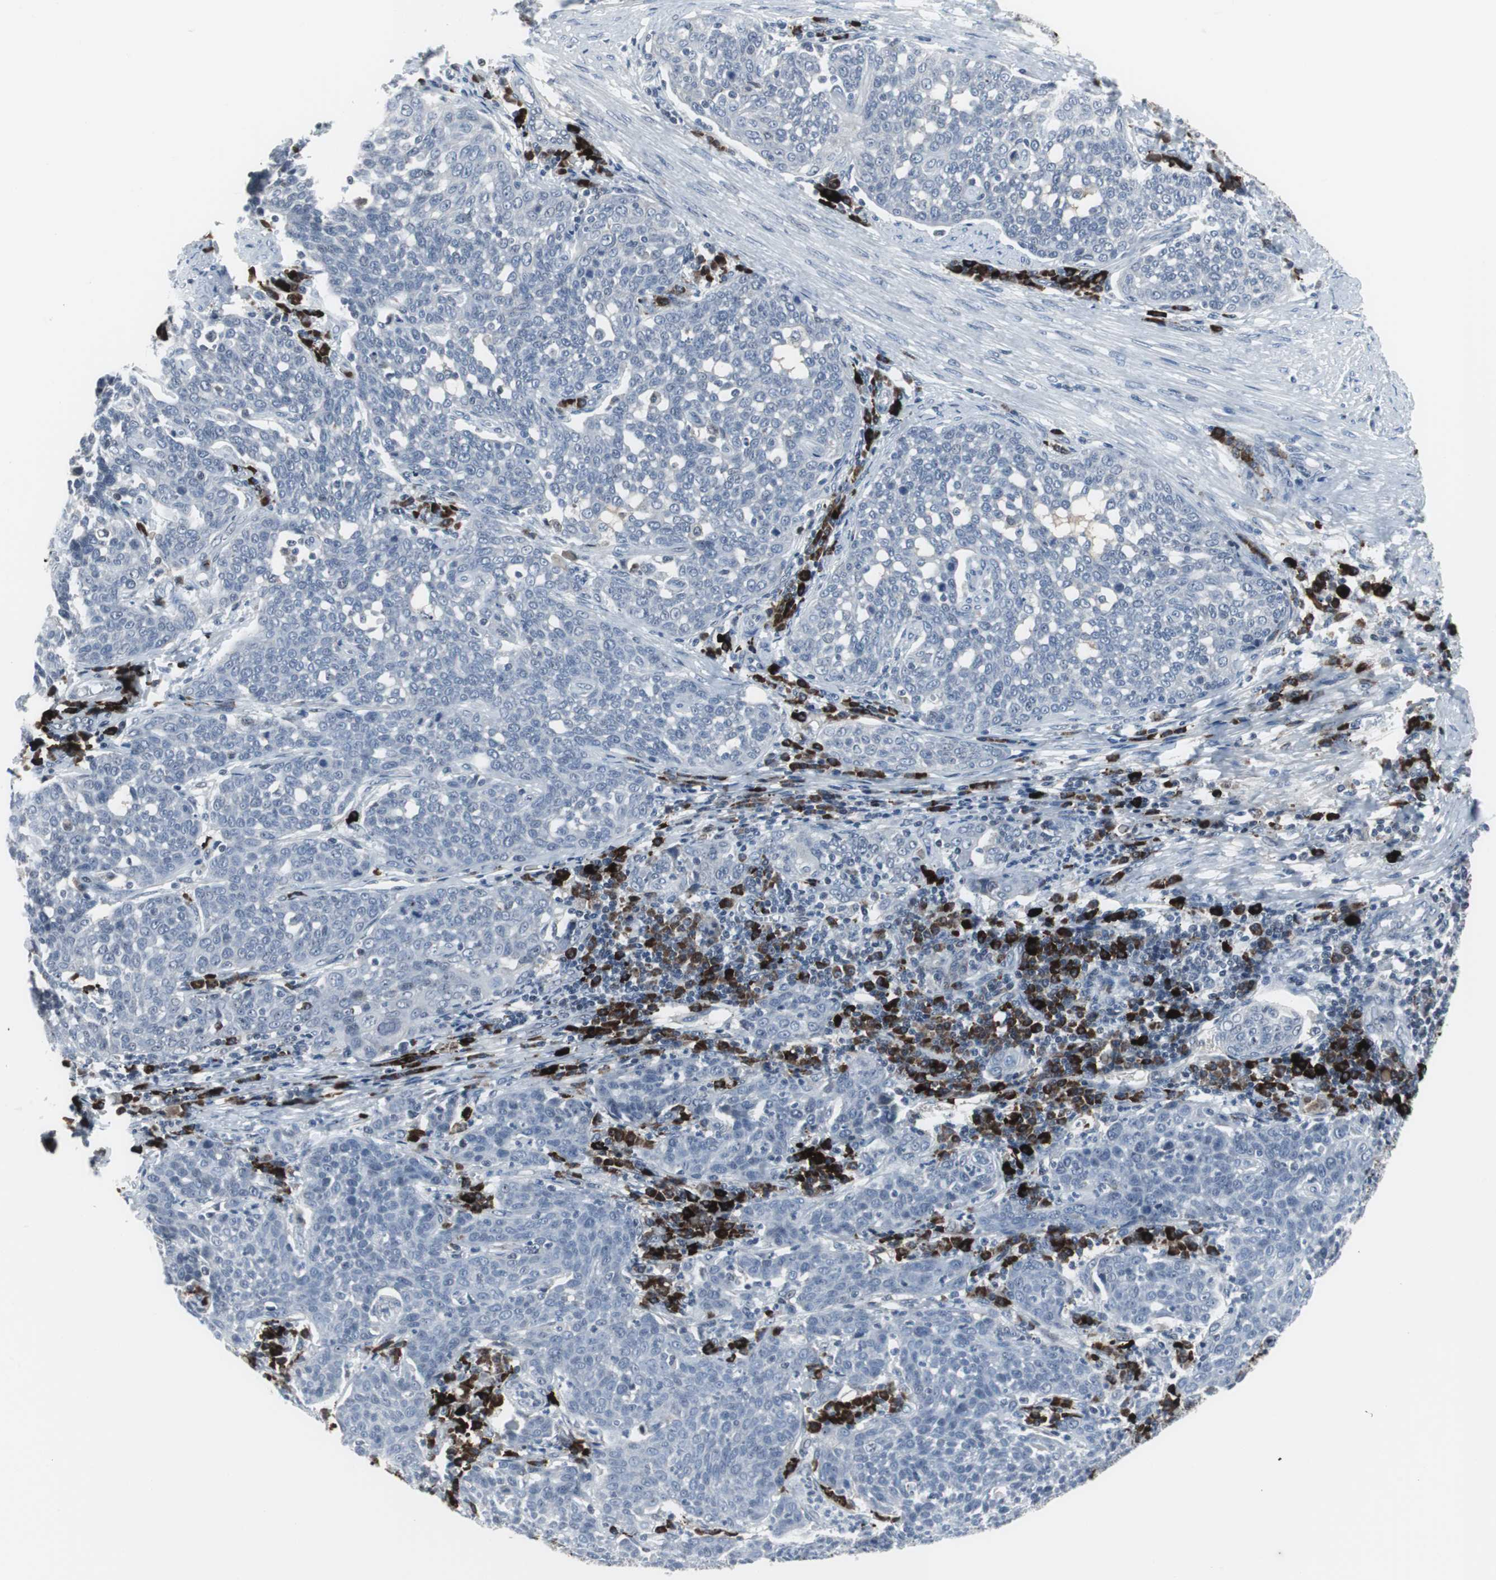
{"staining": {"intensity": "negative", "quantity": "none", "location": "none"}, "tissue": "cervical cancer", "cell_type": "Tumor cells", "image_type": "cancer", "snomed": [{"axis": "morphology", "description": "Squamous cell carcinoma, NOS"}, {"axis": "topography", "description": "Cervix"}], "caption": "IHC of cervical squamous cell carcinoma demonstrates no expression in tumor cells. (DAB (3,3'-diaminobenzidine) immunohistochemistry (IHC) visualized using brightfield microscopy, high magnification).", "gene": "DOK1", "patient": {"sex": "female", "age": 34}}